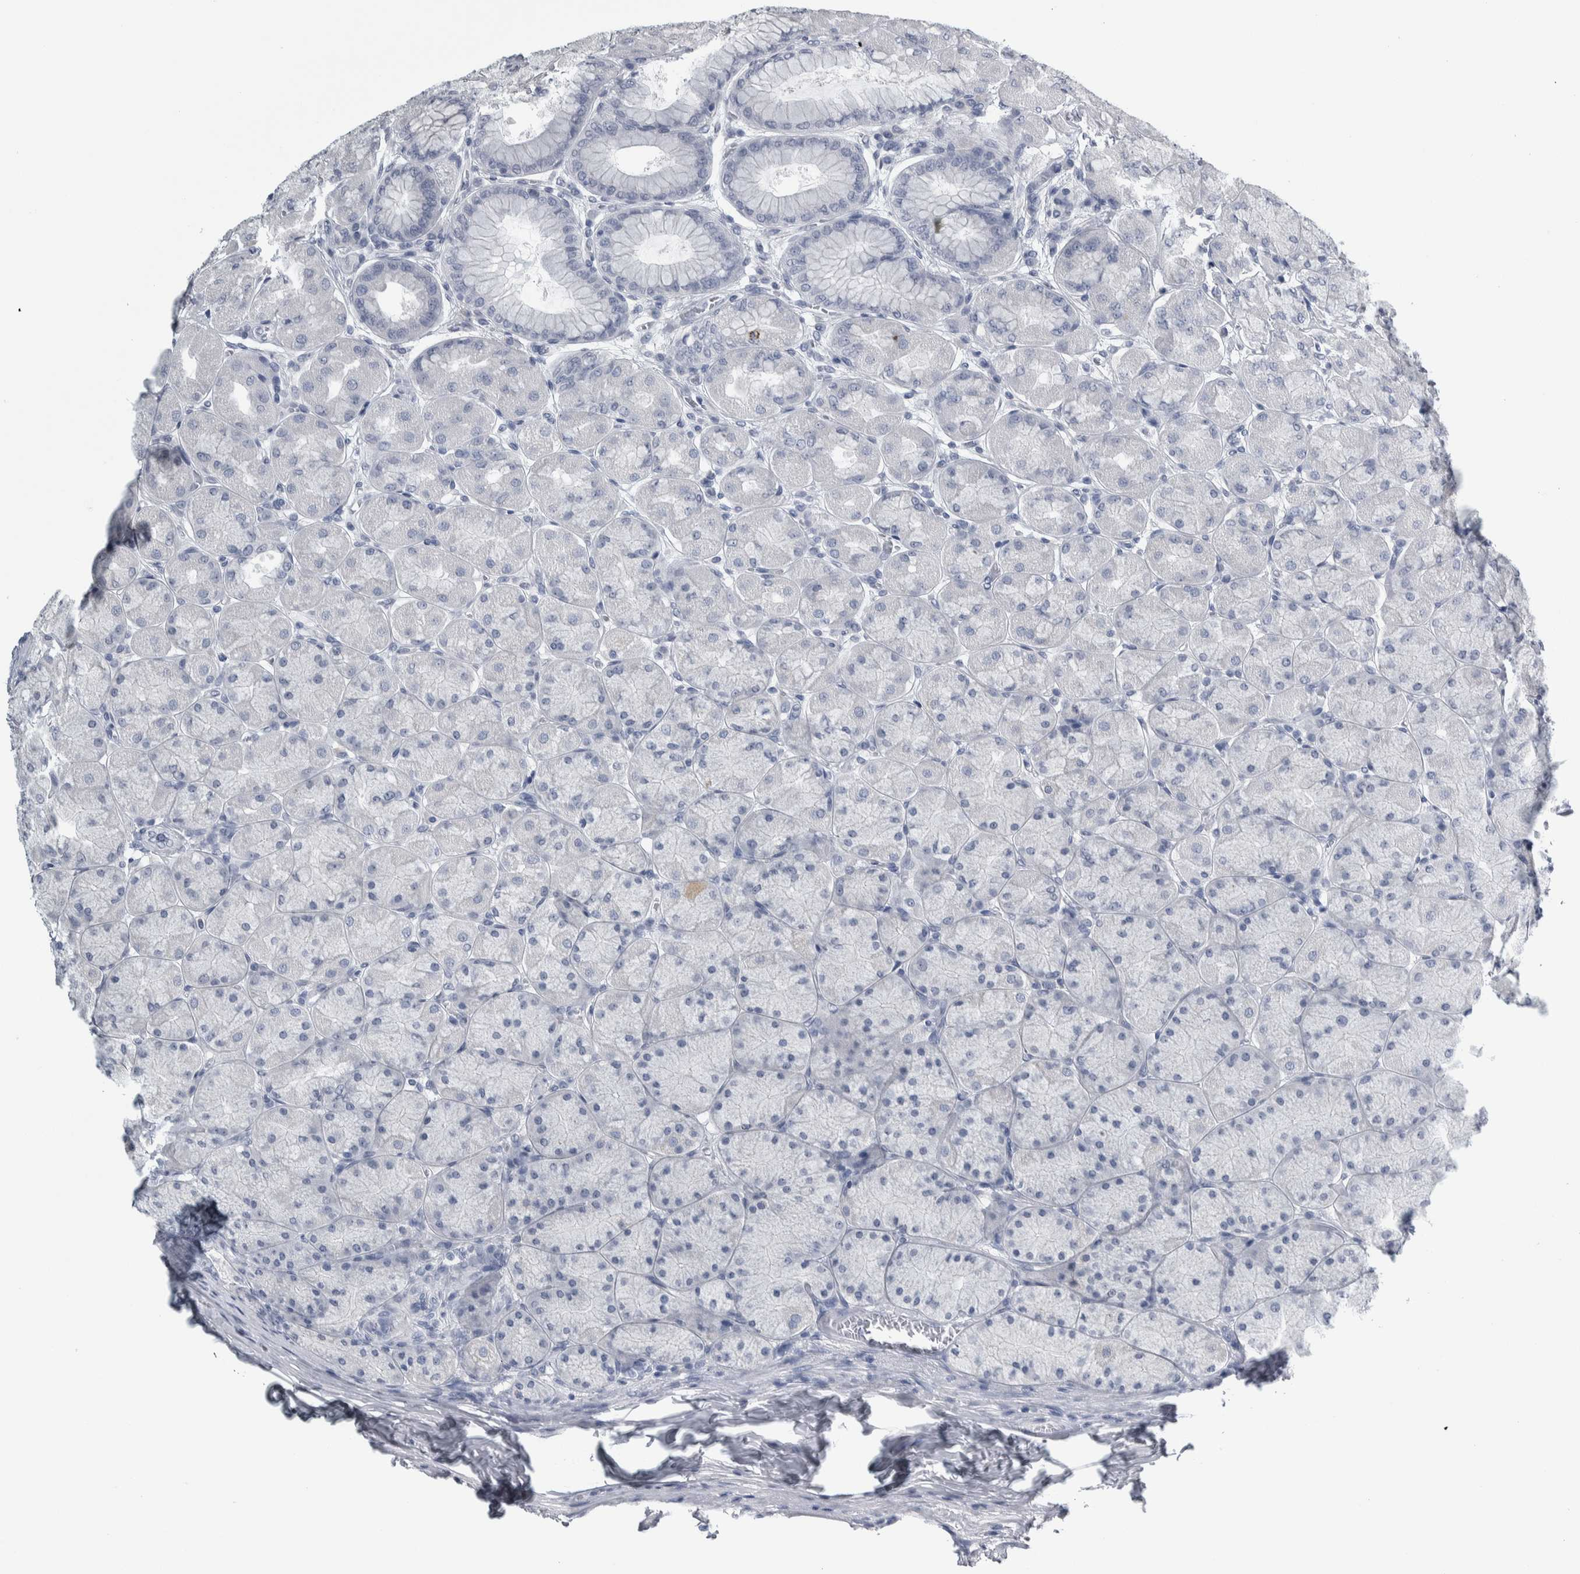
{"staining": {"intensity": "negative", "quantity": "none", "location": "none"}, "tissue": "stomach", "cell_type": "Glandular cells", "image_type": "normal", "snomed": [{"axis": "morphology", "description": "Normal tissue, NOS"}, {"axis": "topography", "description": "Stomach, upper"}], "caption": "This is a histopathology image of immunohistochemistry staining of benign stomach, which shows no expression in glandular cells. (DAB (3,3'-diaminobenzidine) immunohistochemistry with hematoxylin counter stain).", "gene": "CDH17", "patient": {"sex": "female", "age": 56}}